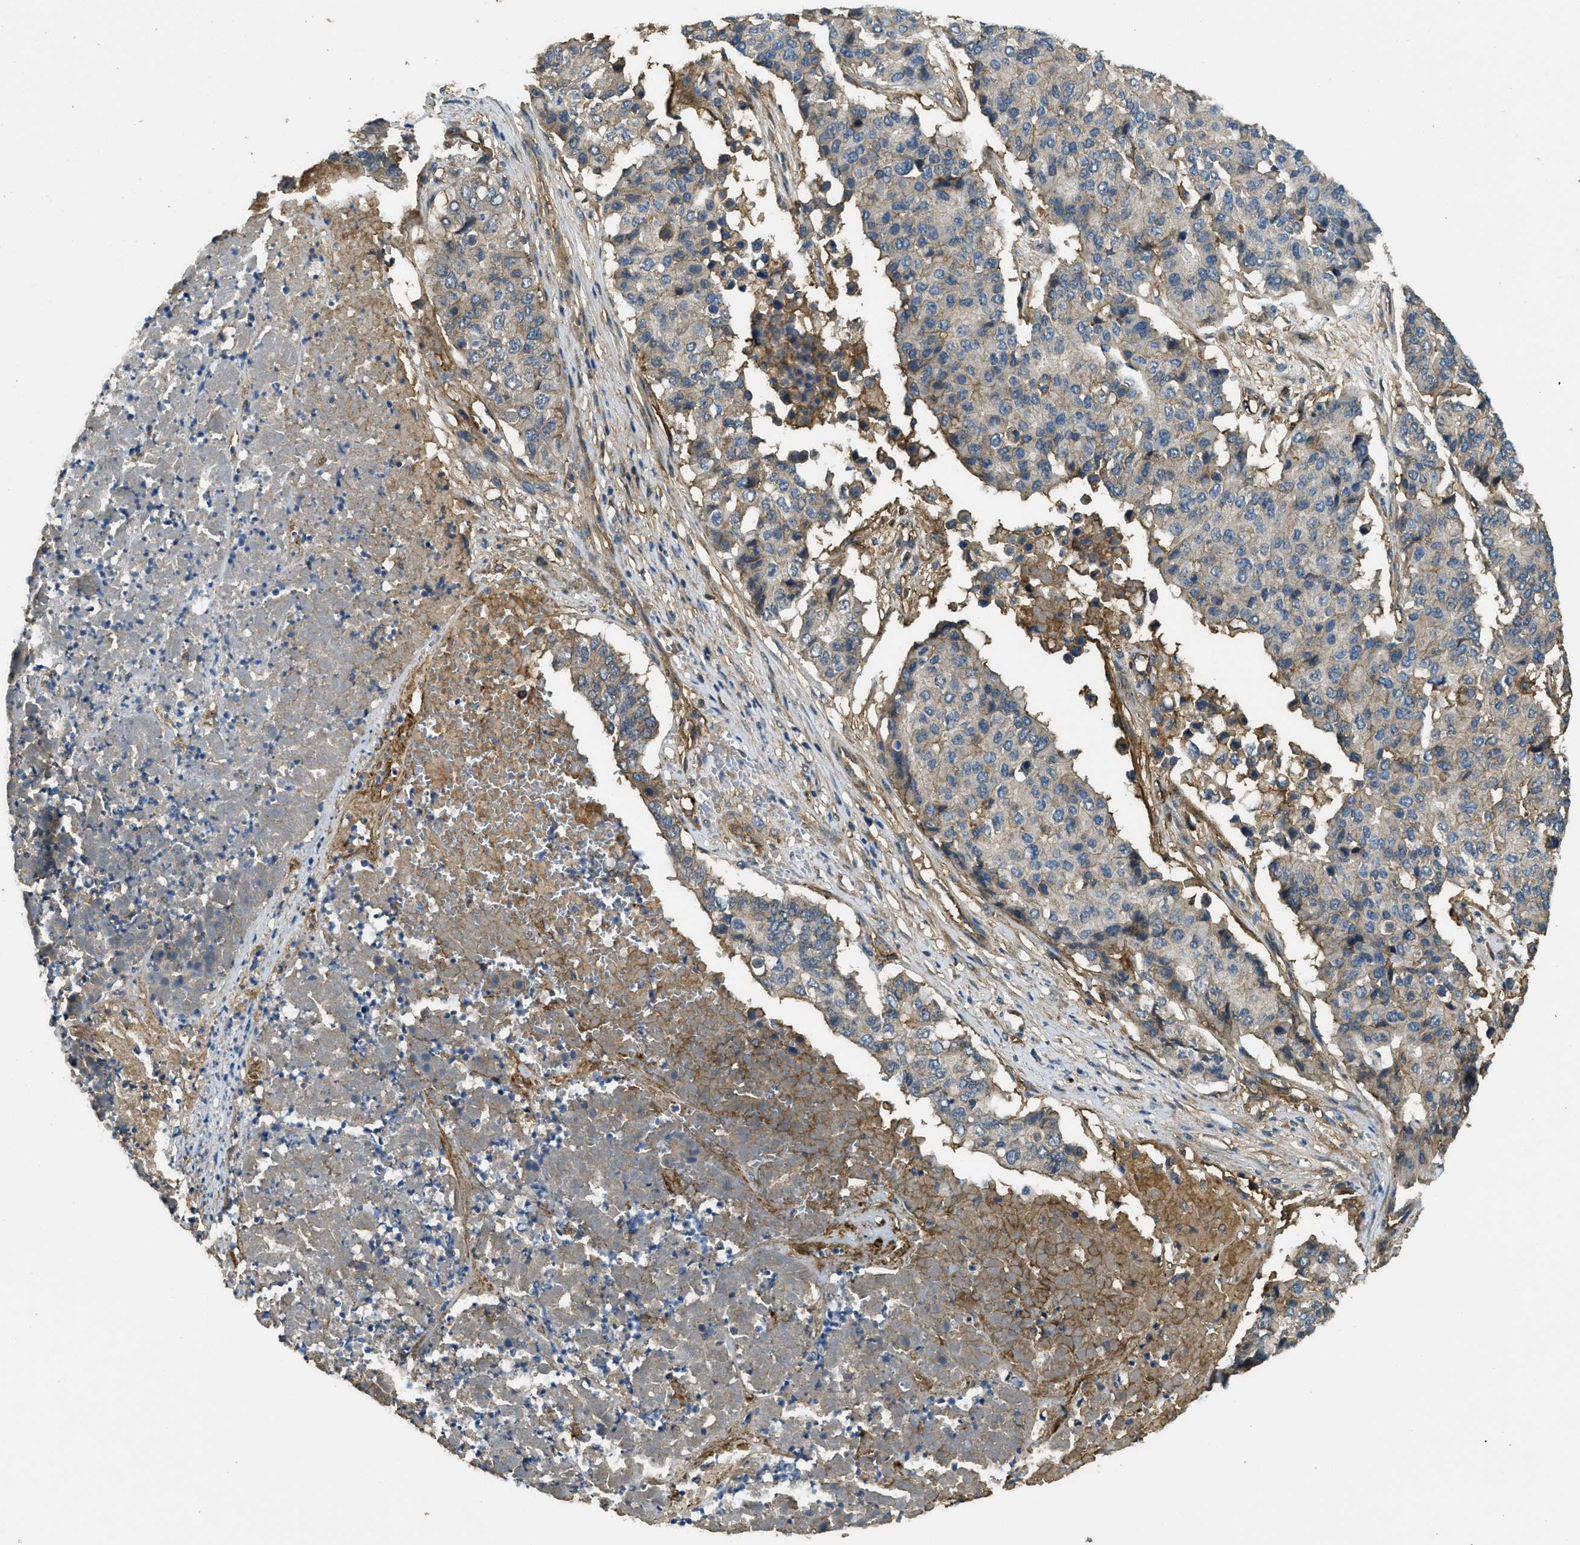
{"staining": {"intensity": "negative", "quantity": "none", "location": "none"}, "tissue": "pancreatic cancer", "cell_type": "Tumor cells", "image_type": "cancer", "snomed": [{"axis": "morphology", "description": "Adenocarcinoma, NOS"}, {"axis": "topography", "description": "Pancreas"}], "caption": "There is no significant staining in tumor cells of pancreatic adenocarcinoma.", "gene": "CD276", "patient": {"sex": "male", "age": 50}}